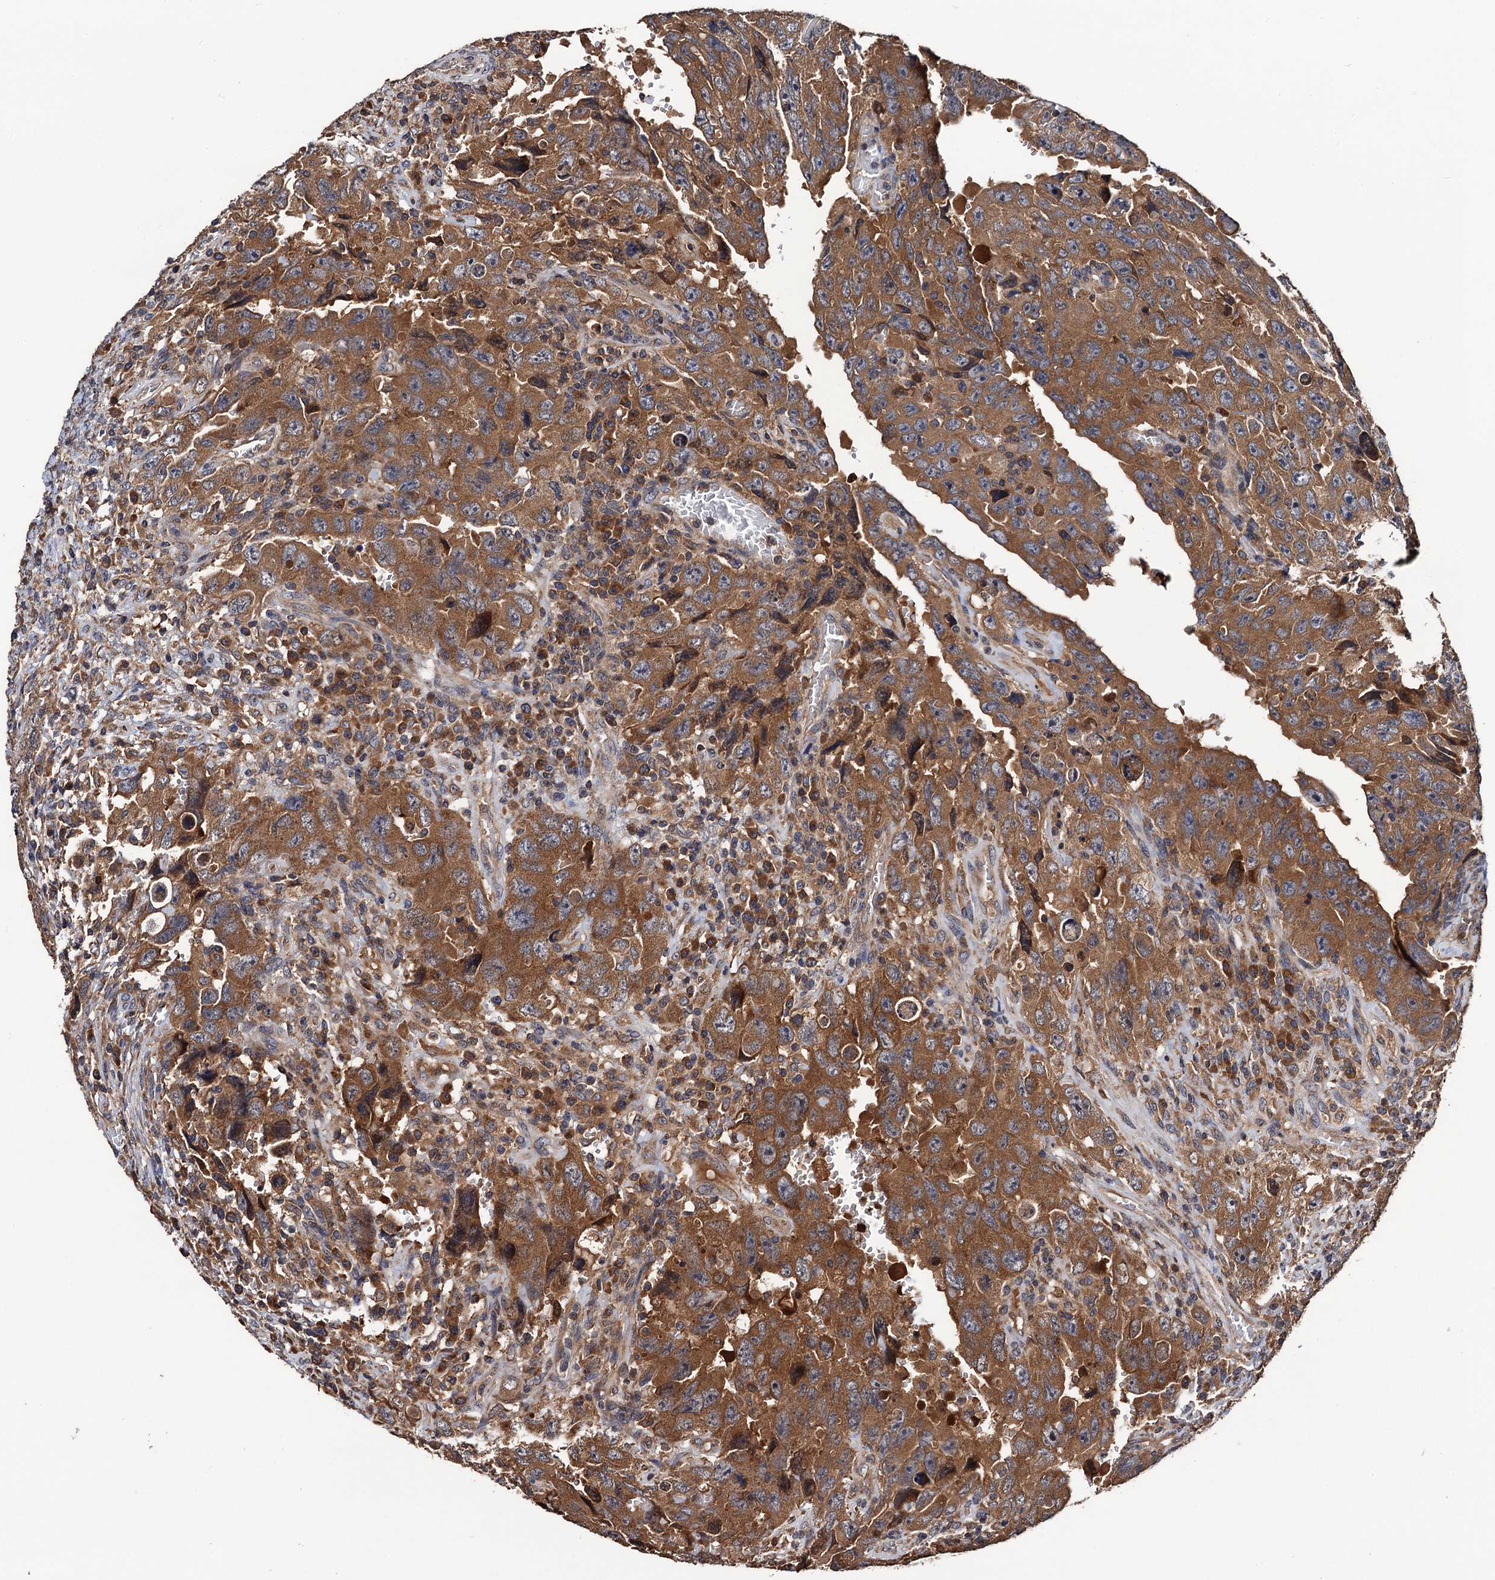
{"staining": {"intensity": "moderate", "quantity": ">75%", "location": "cytoplasmic/membranous"}, "tissue": "testis cancer", "cell_type": "Tumor cells", "image_type": "cancer", "snomed": [{"axis": "morphology", "description": "Carcinoma, Embryonal, NOS"}, {"axis": "topography", "description": "Testis"}], "caption": "Tumor cells display moderate cytoplasmic/membranous positivity in approximately >75% of cells in testis cancer (embryonal carcinoma). (Brightfield microscopy of DAB IHC at high magnification).", "gene": "RGS11", "patient": {"sex": "male", "age": 26}}